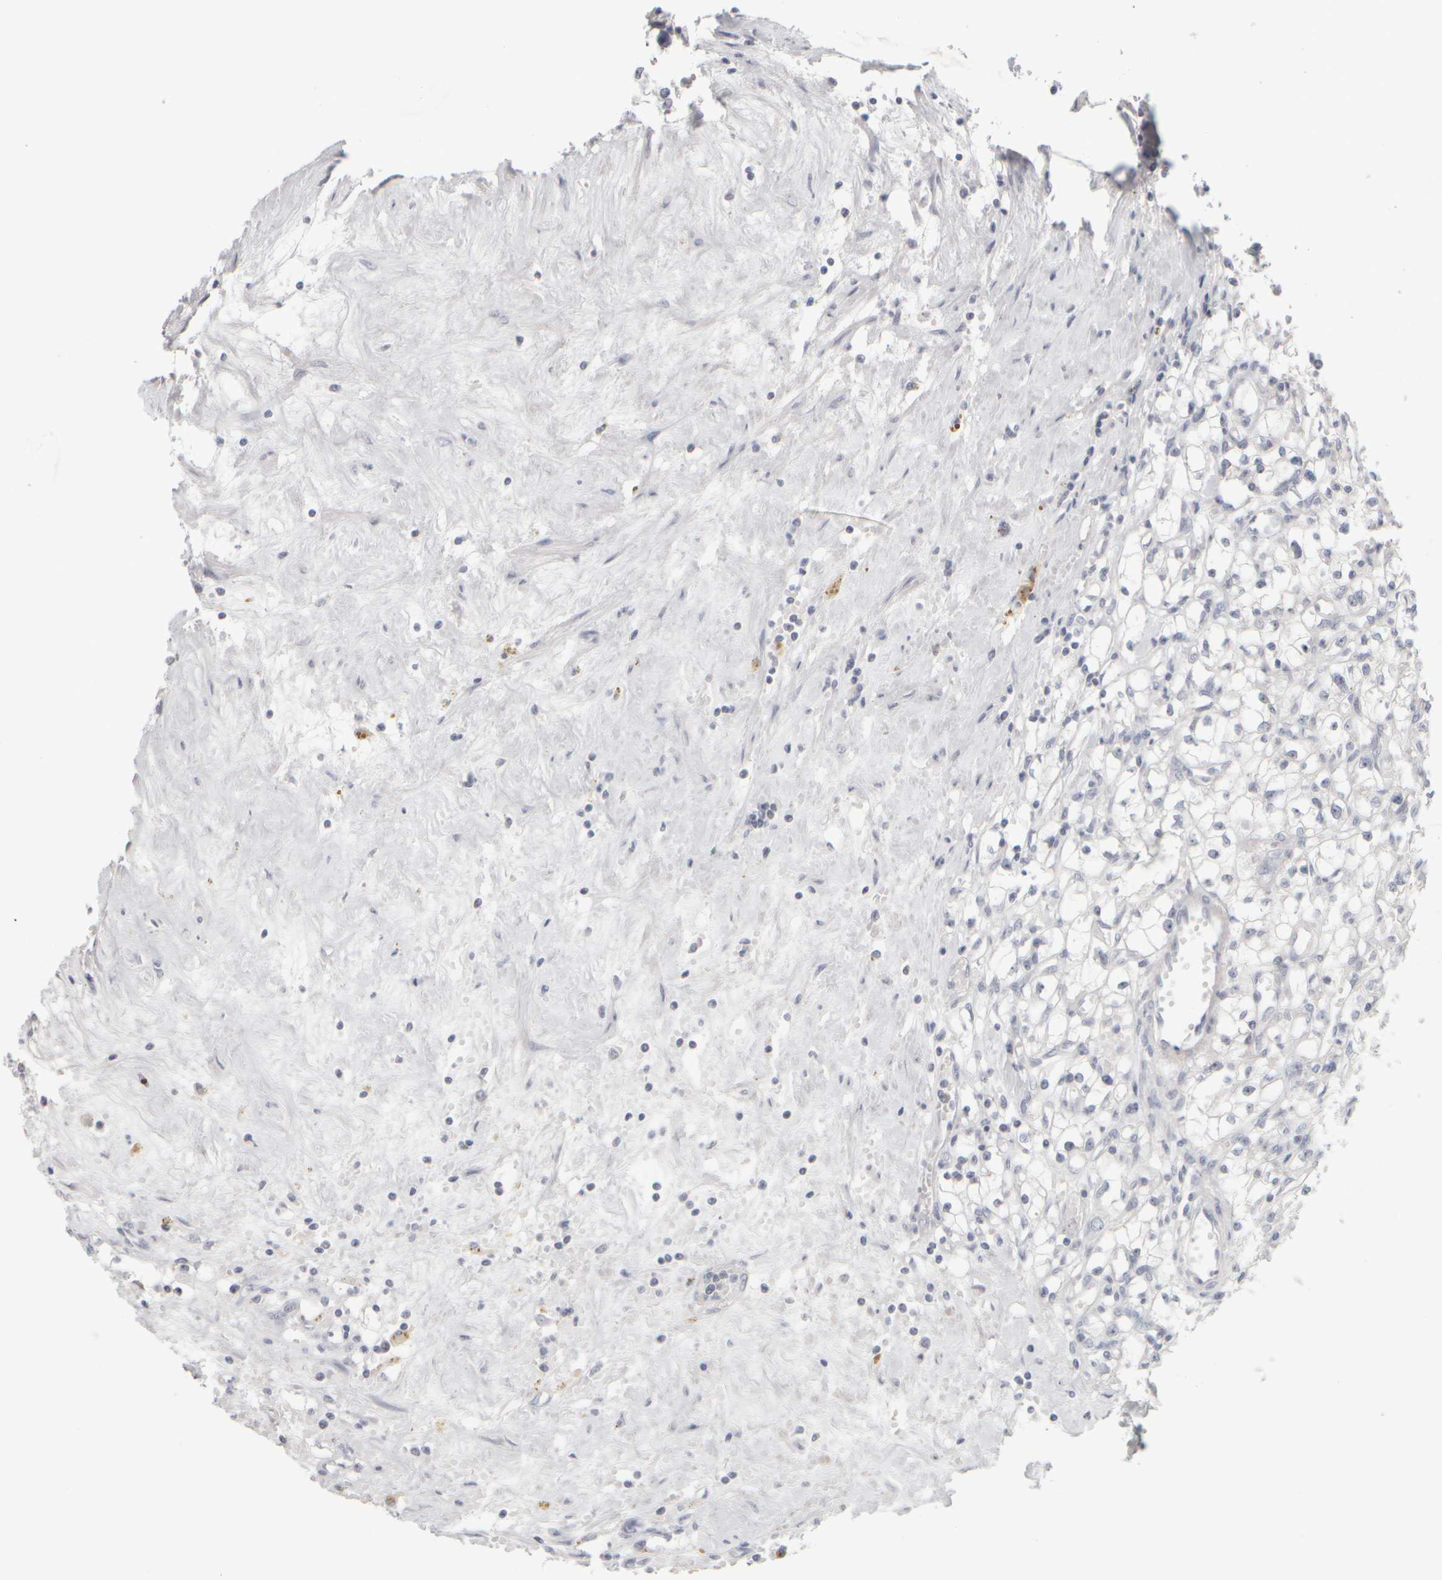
{"staining": {"intensity": "negative", "quantity": "none", "location": "none"}, "tissue": "renal cancer", "cell_type": "Tumor cells", "image_type": "cancer", "snomed": [{"axis": "morphology", "description": "Adenocarcinoma, NOS"}, {"axis": "topography", "description": "Kidney"}], "caption": "Micrograph shows no protein positivity in tumor cells of renal cancer (adenocarcinoma) tissue. (Brightfield microscopy of DAB (3,3'-diaminobenzidine) immunohistochemistry at high magnification).", "gene": "DCXR", "patient": {"sex": "male", "age": 56}}